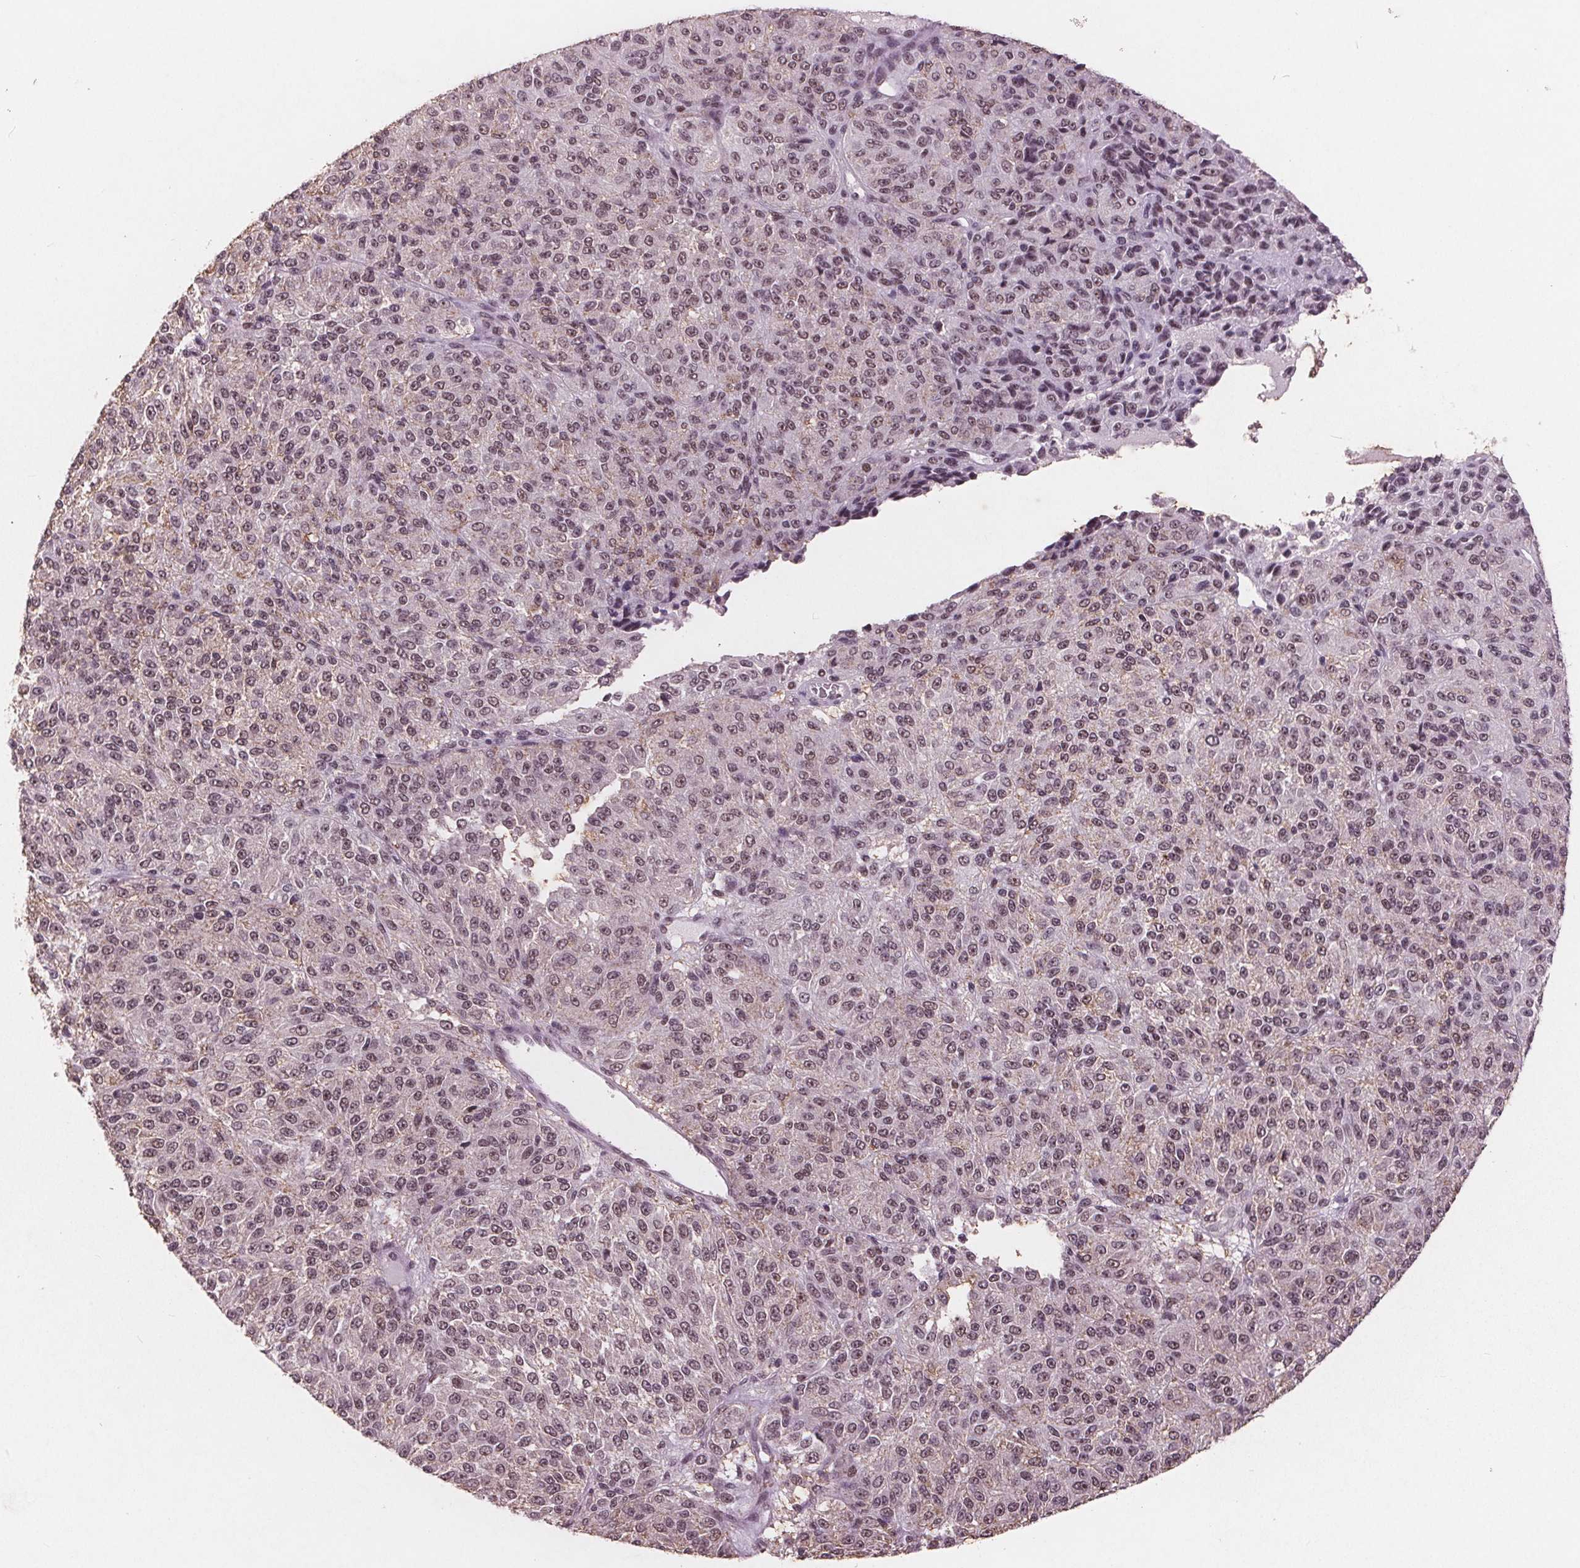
{"staining": {"intensity": "moderate", "quantity": ">75%", "location": "nuclear"}, "tissue": "melanoma", "cell_type": "Tumor cells", "image_type": "cancer", "snomed": [{"axis": "morphology", "description": "Malignant melanoma, Metastatic site"}, {"axis": "topography", "description": "Brain"}], "caption": "An image of melanoma stained for a protein displays moderate nuclear brown staining in tumor cells. (brown staining indicates protein expression, while blue staining denotes nuclei).", "gene": "RPS6KA2", "patient": {"sex": "female", "age": 56}}